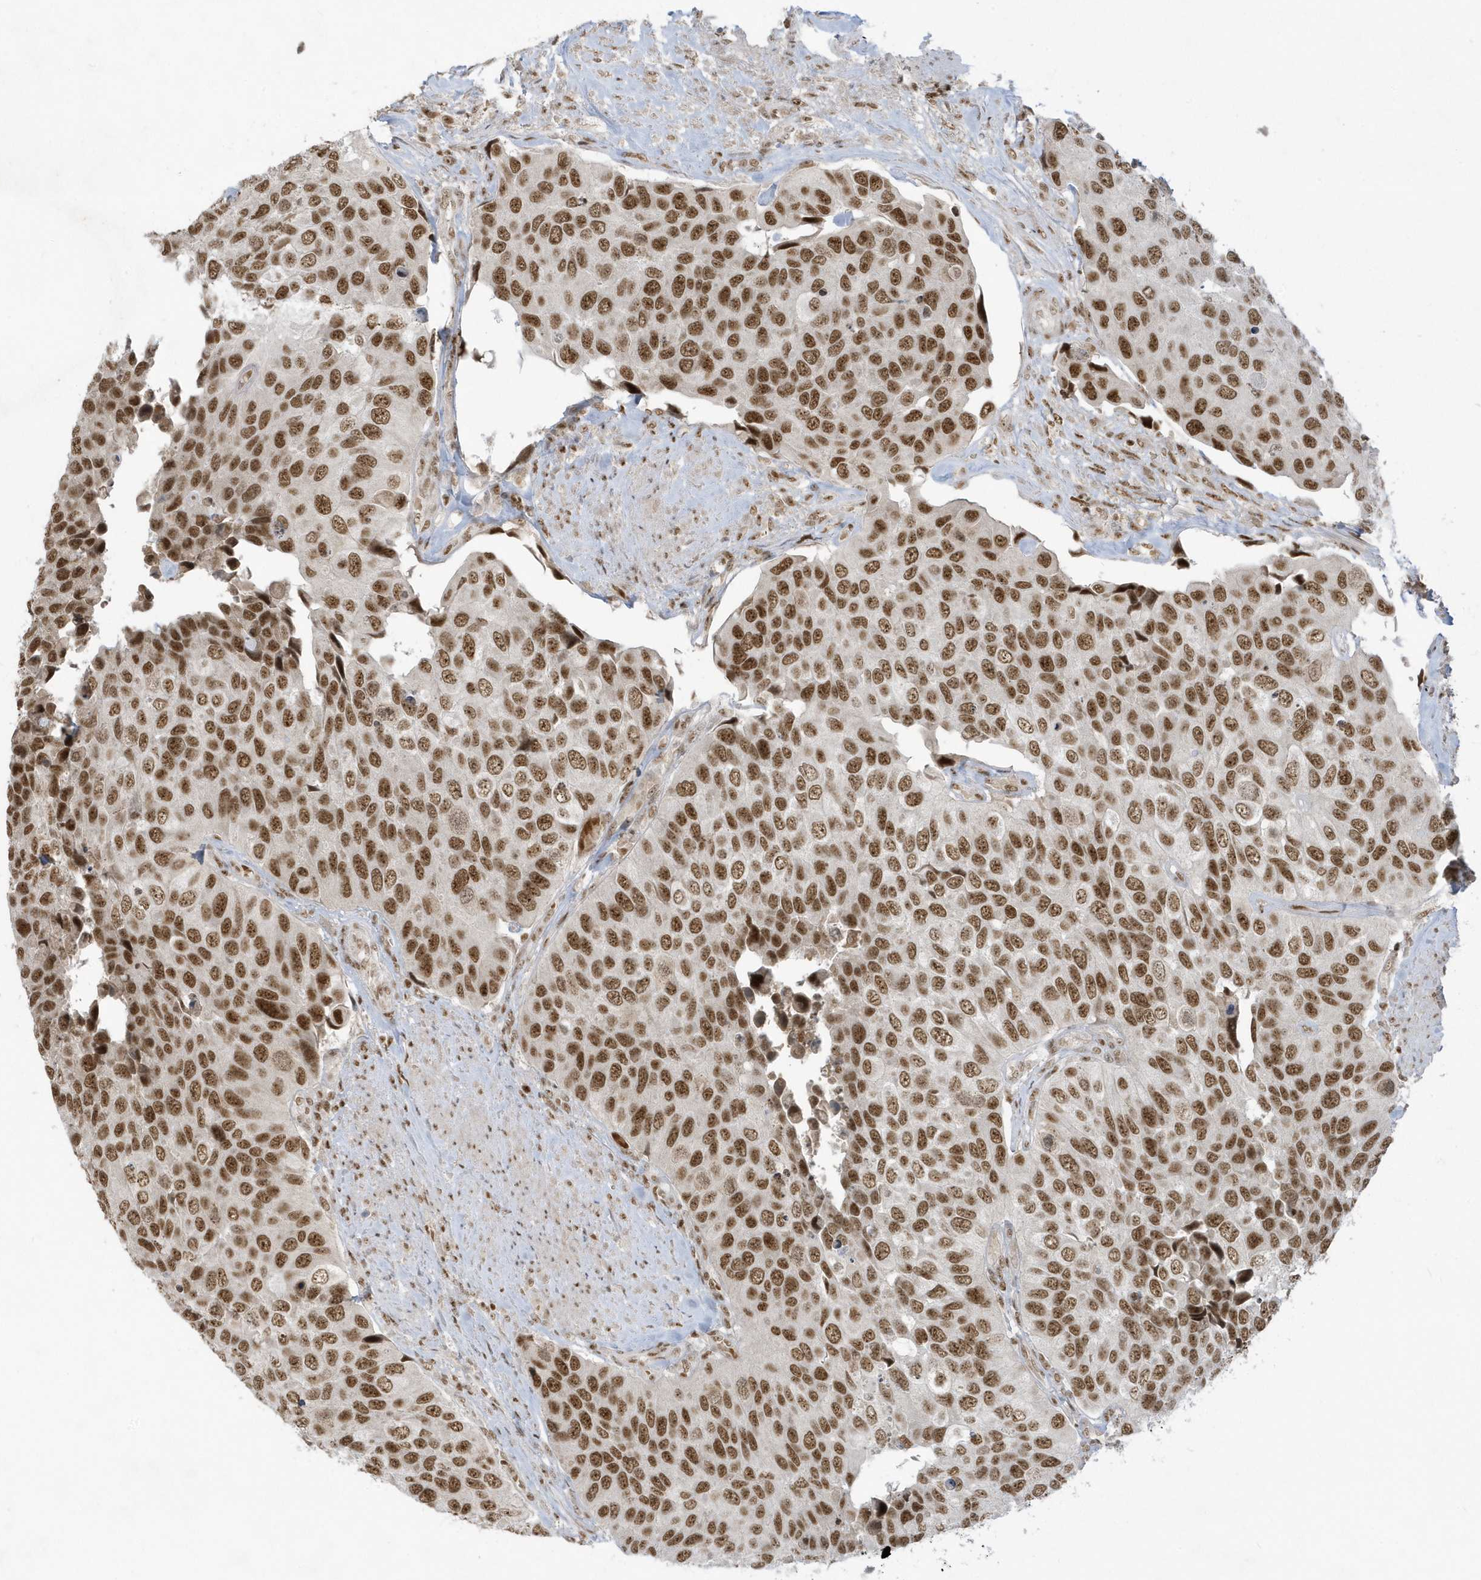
{"staining": {"intensity": "strong", "quantity": ">75%", "location": "nuclear"}, "tissue": "urothelial cancer", "cell_type": "Tumor cells", "image_type": "cancer", "snomed": [{"axis": "morphology", "description": "Urothelial carcinoma, High grade"}, {"axis": "topography", "description": "Urinary bladder"}], "caption": "Immunohistochemistry staining of high-grade urothelial carcinoma, which displays high levels of strong nuclear expression in approximately >75% of tumor cells indicating strong nuclear protein positivity. The staining was performed using DAB (3,3'-diaminobenzidine) (brown) for protein detection and nuclei were counterstained in hematoxylin (blue).", "gene": "PPIL2", "patient": {"sex": "male", "age": 74}}